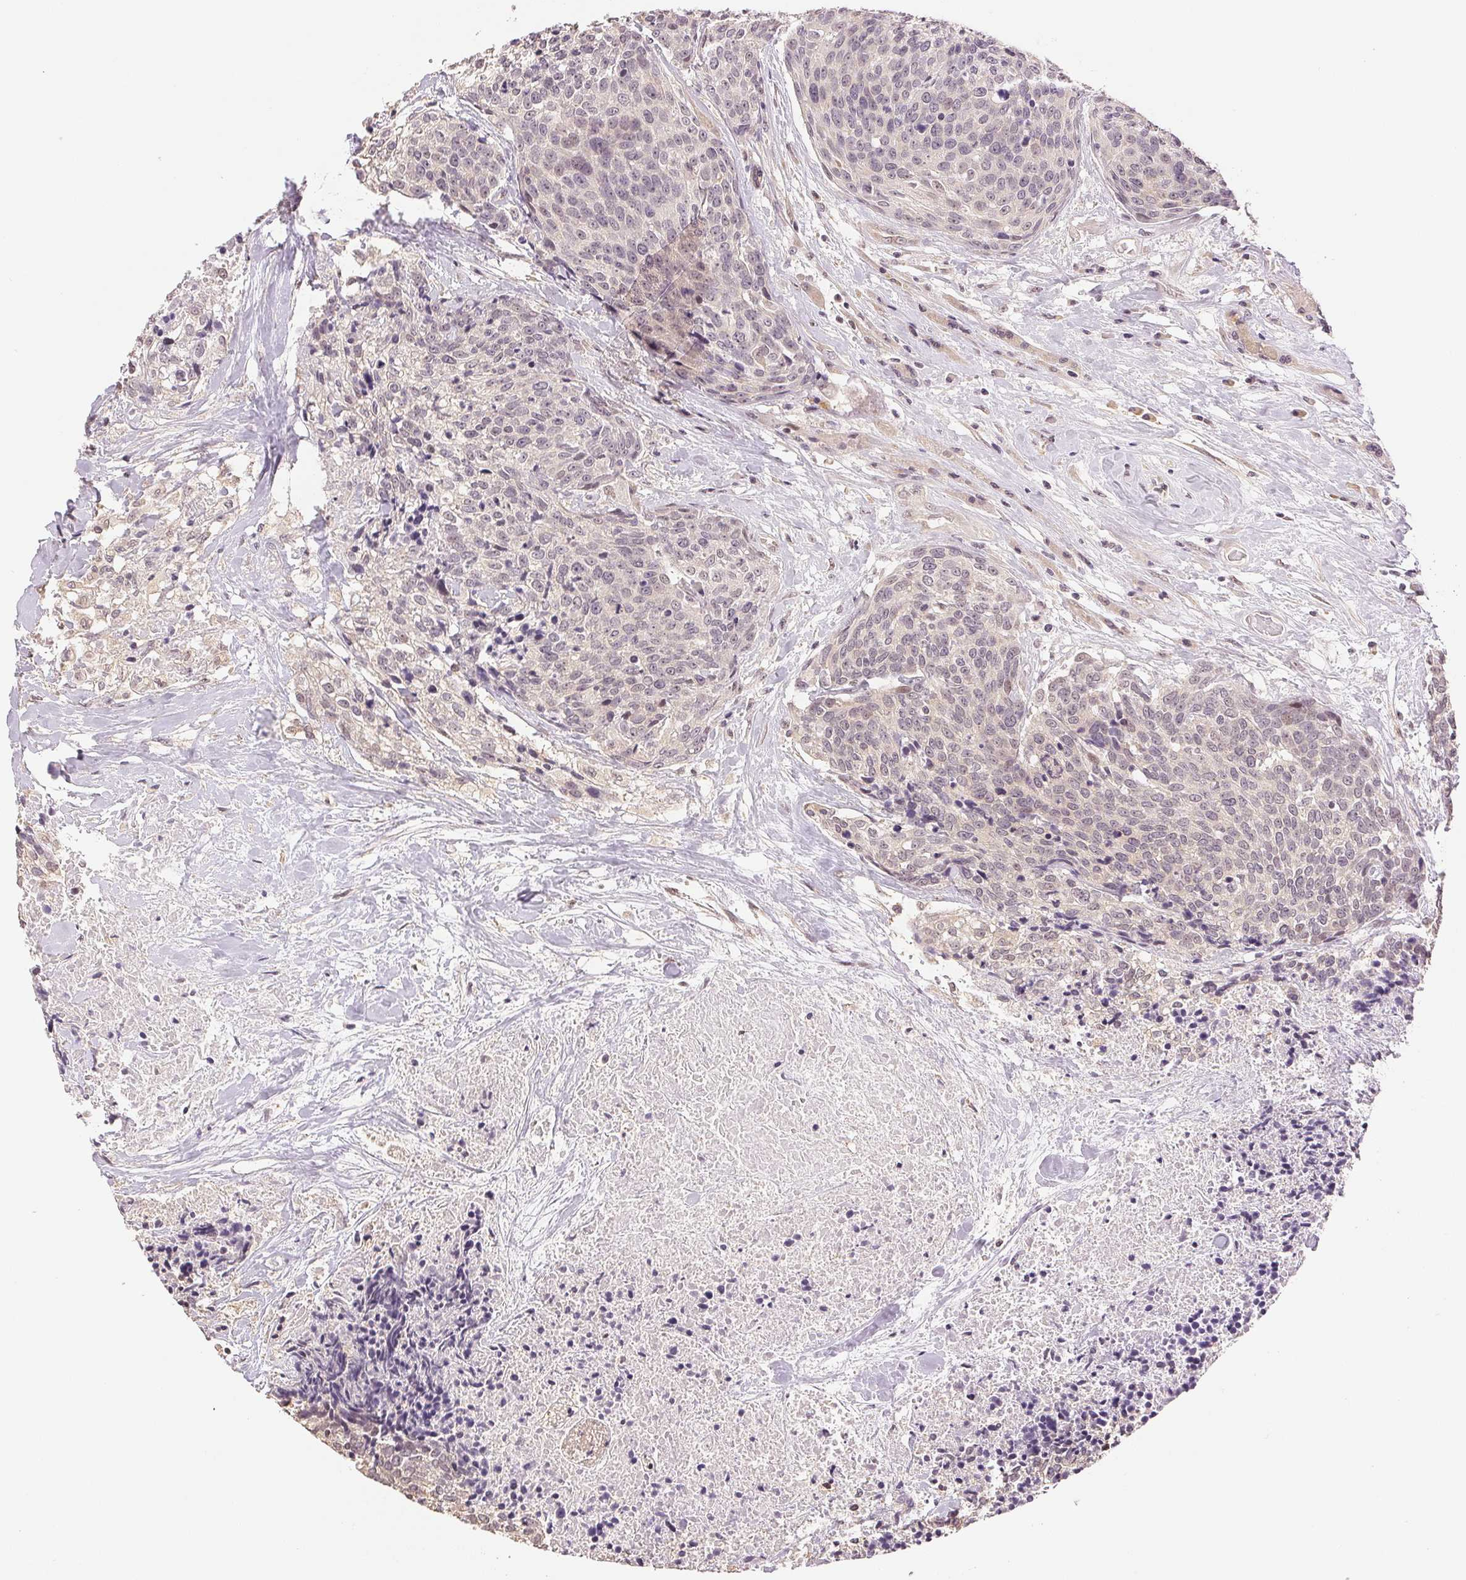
{"staining": {"intensity": "weak", "quantity": "<25%", "location": "nuclear"}, "tissue": "head and neck cancer", "cell_type": "Tumor cells", "image_type": "cancer", "snomed": [{"axis": "morphology", "description": "Squamous cell carcinoma, NOS"}, {"axis": "topography", "description": "Oral tissue"}, {"axis": "topography", "description": "Head-Neck"}], "caption": "Tumor cells are negative for brown protein staining in head and neck cancer. The staining is performed using DAB brown chromogen with nuclei counter-stained in using hematoxylin.", "gene": "PLCB1", "patient": {"sex": "male", "age": 64}}